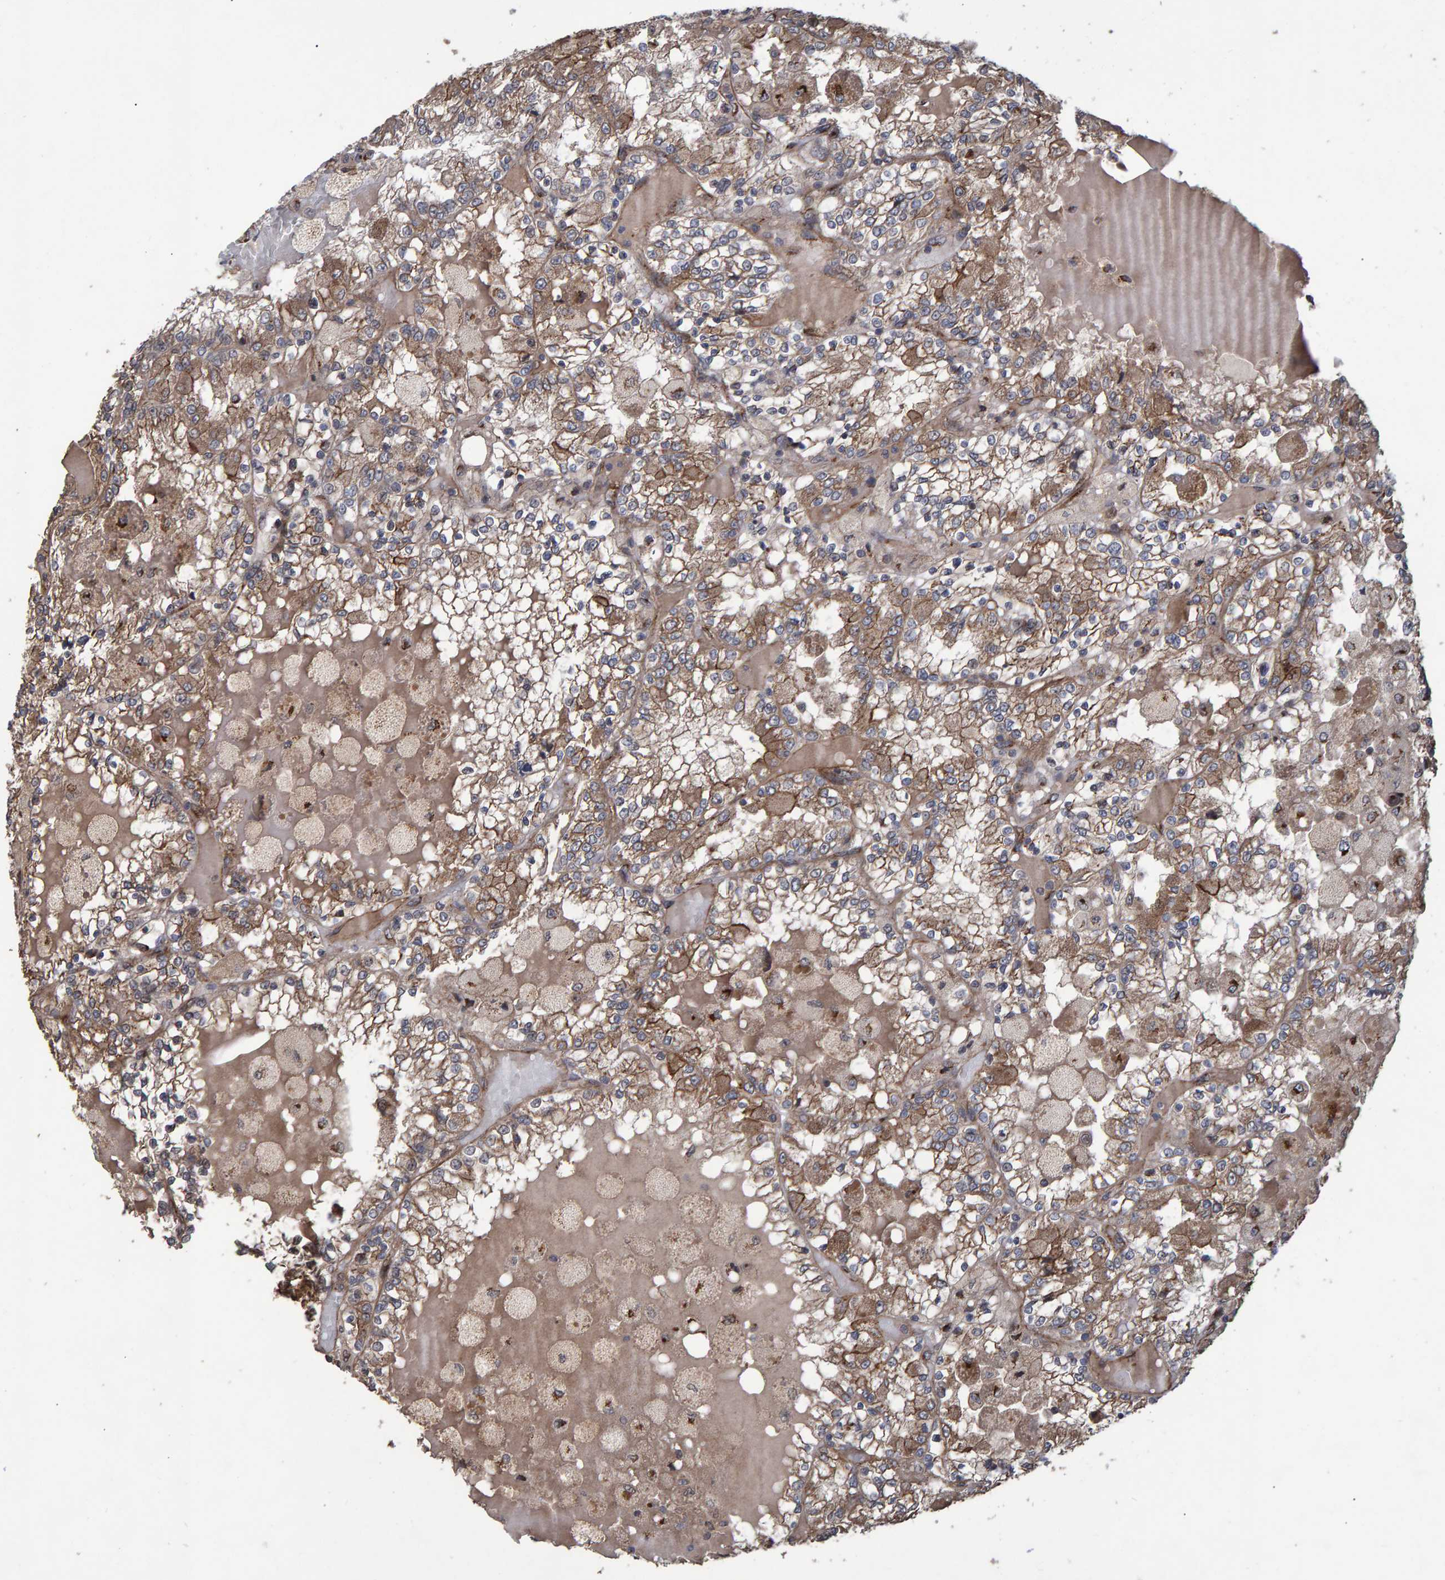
{"staining": {"intensity": "moderate", "quantity": ">75%", "location": "cytoplasmic/membranous"}, "tissue": "renal cancer", "cell_type": "Tumor cells", "image_type": "cancer", "snomed": [{"axis": "morphology", "description": "Adenocarcinoma, NOS"}, {"axis": "topography", "description": "Kidney"}], "caption": "Human adenocarcinoma (renal) stained with a brown dye displays moderate cytoplasmic/membranous positive staining in about >75% of tumor cells.", "gene": "TRIM68", "patient": {"sex": "female", "age": 56}}